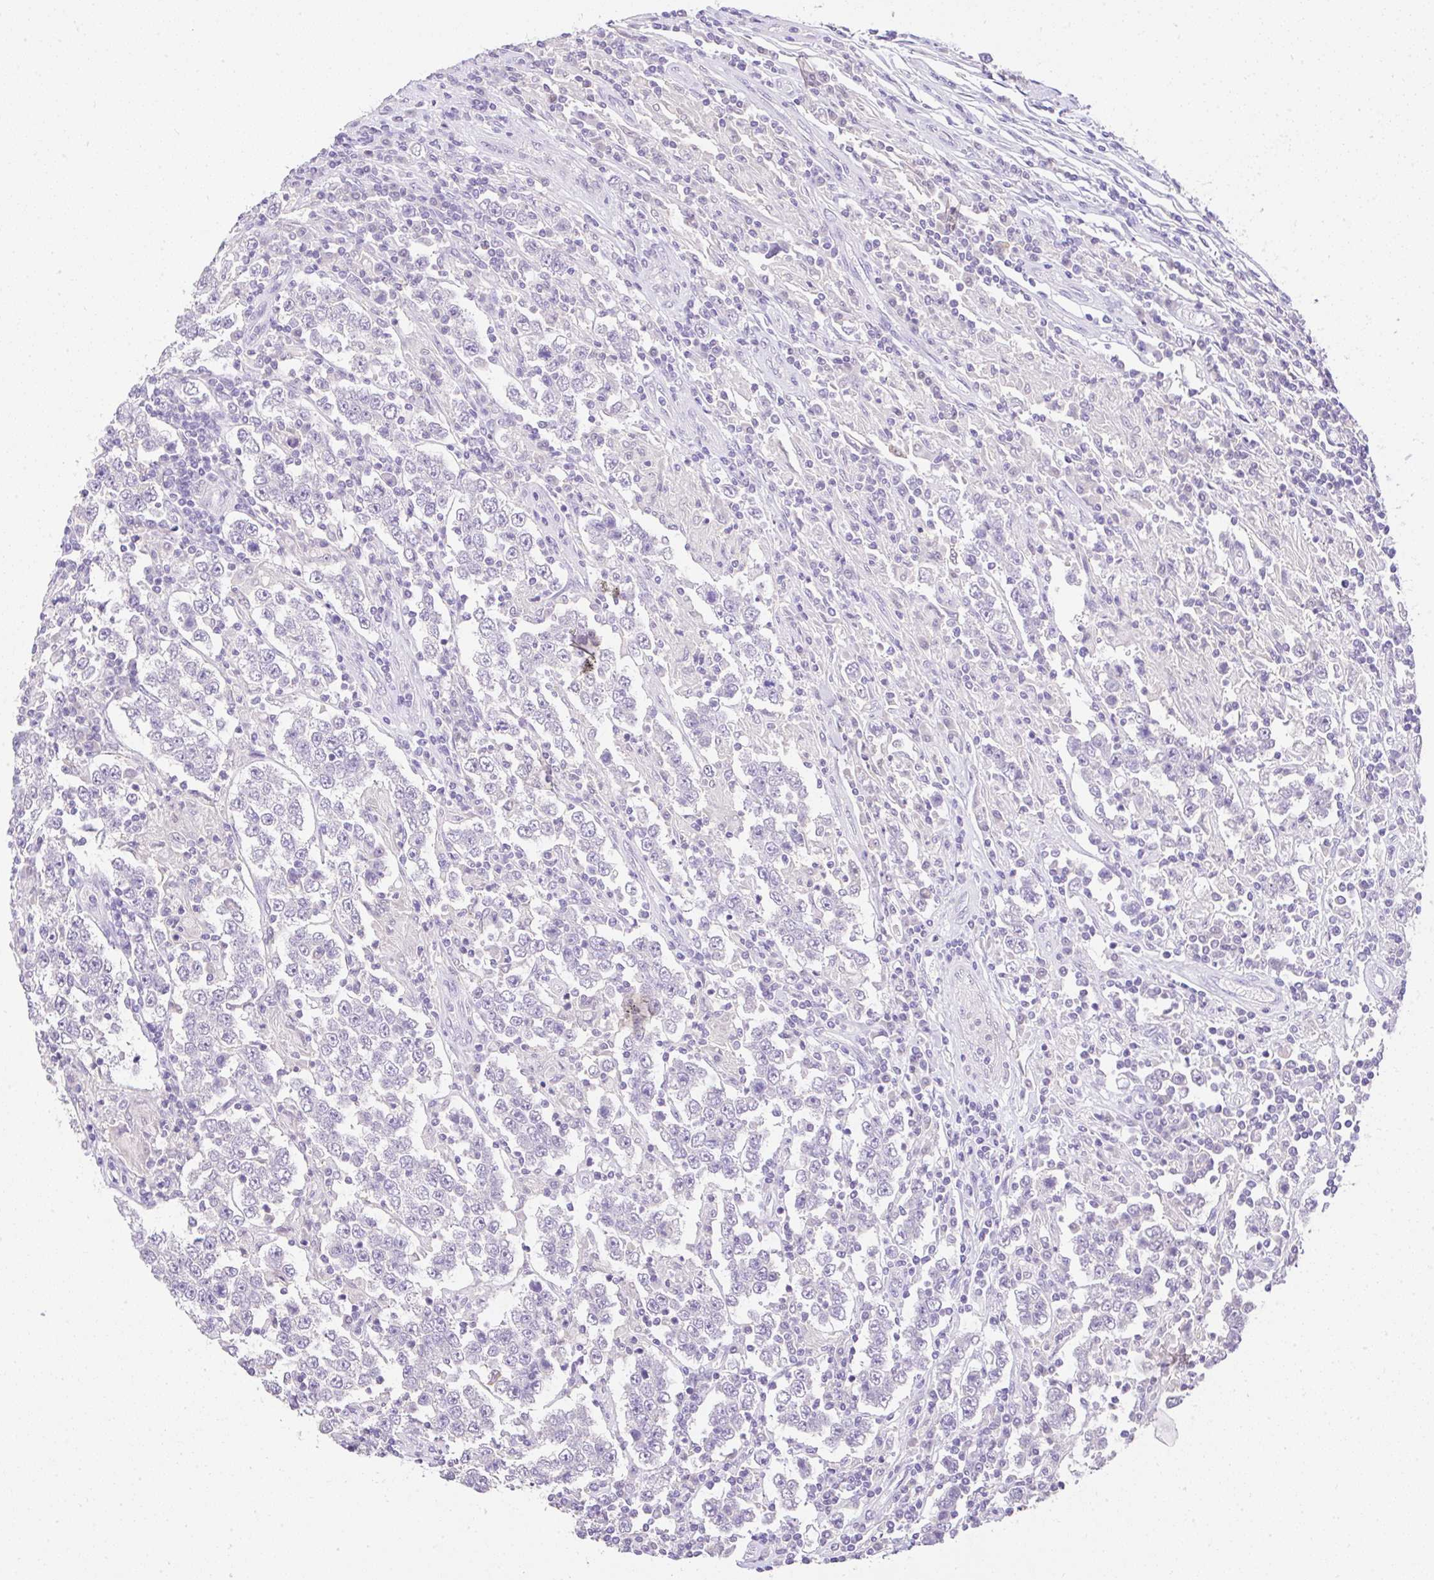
{"staining": {"intensity": "negative", "quantity": "none", "location": "none"}, "tissue": "testis cancer", "cell_type": "Tumor cells", "image_type": "cancer", "snomed": [{"axis": "morphology", "description": "Normal tissue, NOS"}, {"axis": "morphology", "description": "Urothelial carcinoma, High grade"}, {"axis": "morphology", "description": "Seminoma, NOS"}, {"axis": "morphology", "description": "Carcinoma, Embryonal, NOS"}, {"axis": "topography", "description": "Urinary bladder"}, {"axis": "topography", "description": "Testis"}], "caption": "This is an immunohistochemistry (IHC) photomicrograph of testis cancer. There is no staining in tumor cells.", "gene": "CTU1", "patient": {"sex": "male", "age": 41}}